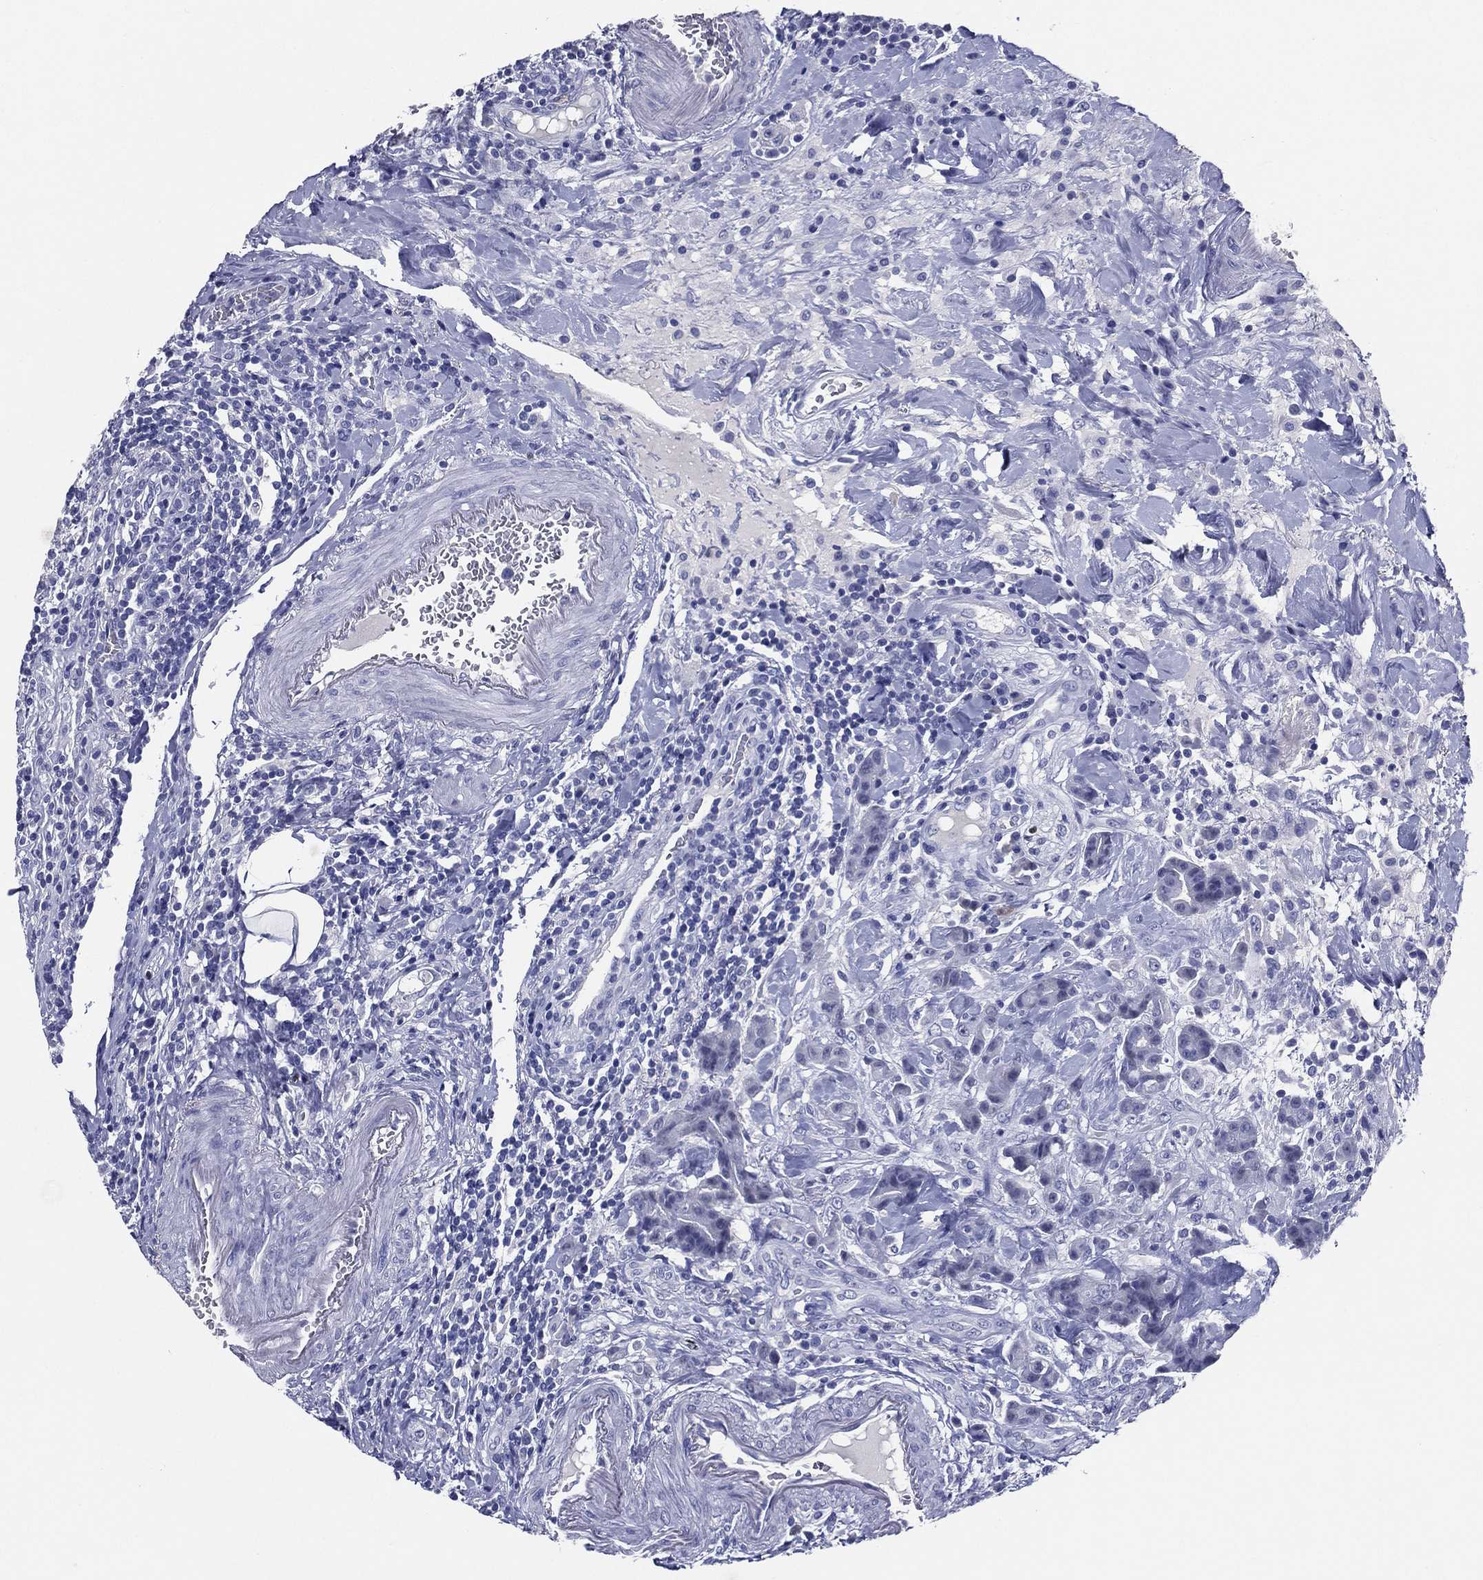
{"staining": {"intensity": "negative", "quantity": "none", "location": "none"}, "tissue": "colorectal cancer", "cell_type": "Tumor cells", "image_type": "cancer", "snomed": [{"axis": "morphology", "description": "Adenocarcinoma, NOS"}, {"axis": "topography", "description": "Colon"}], "caption": "Tumor cells are negative for protein expression in human colorectal adenocarcinoma. The staining is performed using DAB (3,3'-diaminobenzidine) brown chromogen with nuclei counter-stained in using hematoxylin.", "gene": "TFAP2A", "patient": {"sex": "female", "age": 69}}